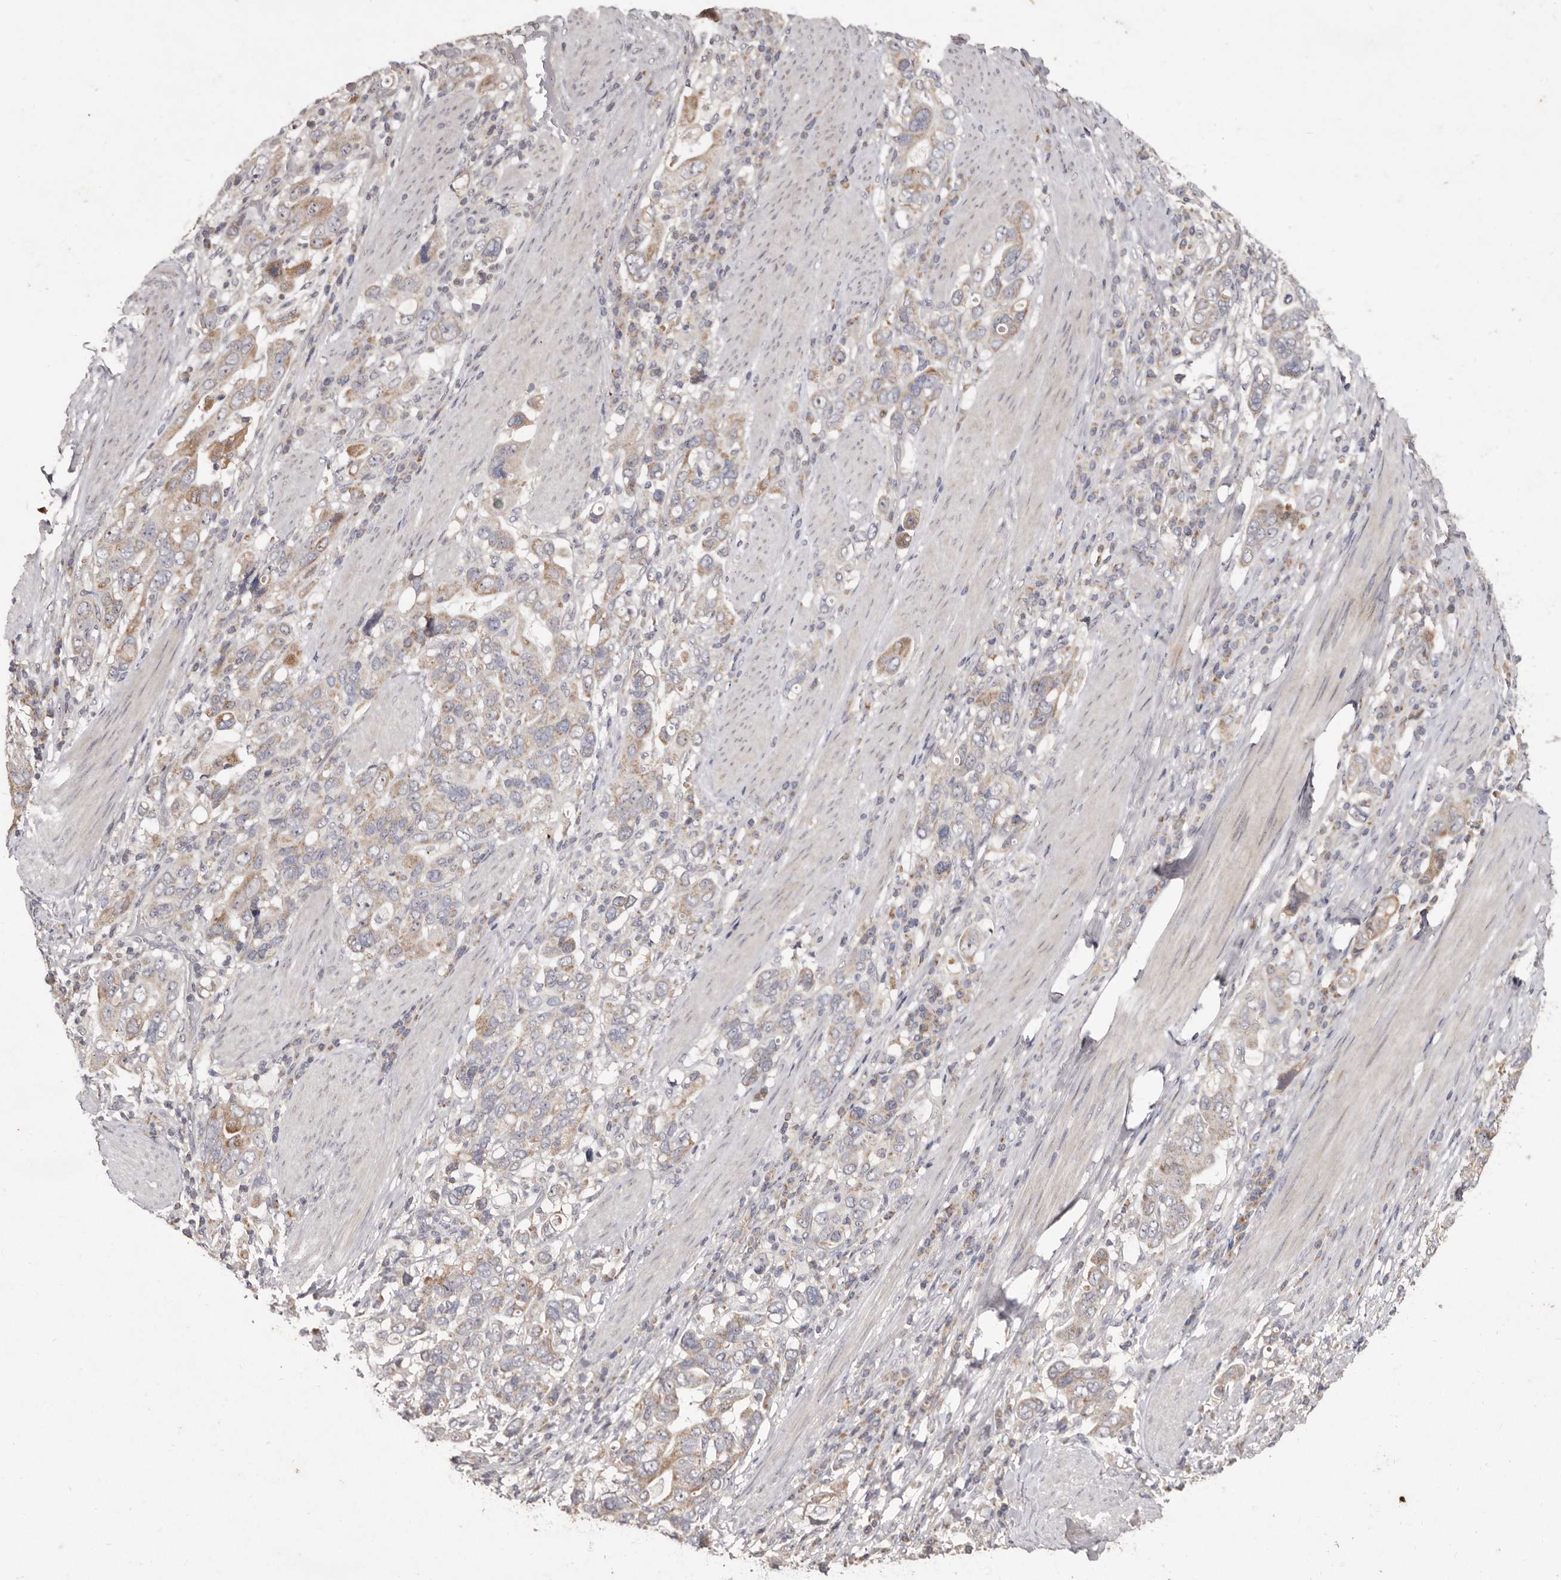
{"staining": {"intensity": "weak", "quantity": "25%-75%", "location": "cytoplasmic/membranous"}, "tissue": "stomach cancer", "cell_type": "Tumor cells", "image_type": "cancer", "snomed": [{"axis": "morphology", "description": "Adenocarcinoma, NOS"}, {"axis": "topography", "description": "Stomach, upper"}], "caption": "A photomicrograph showing weak cytoplasmic/membranous staining in approximately 25%-75% of tumor cells in stomach adenocarcinoma, as visualized by brown immunohistochemical staining.", "gene": "FLAD1", "patient": {"sex": "male", "age": 62}}